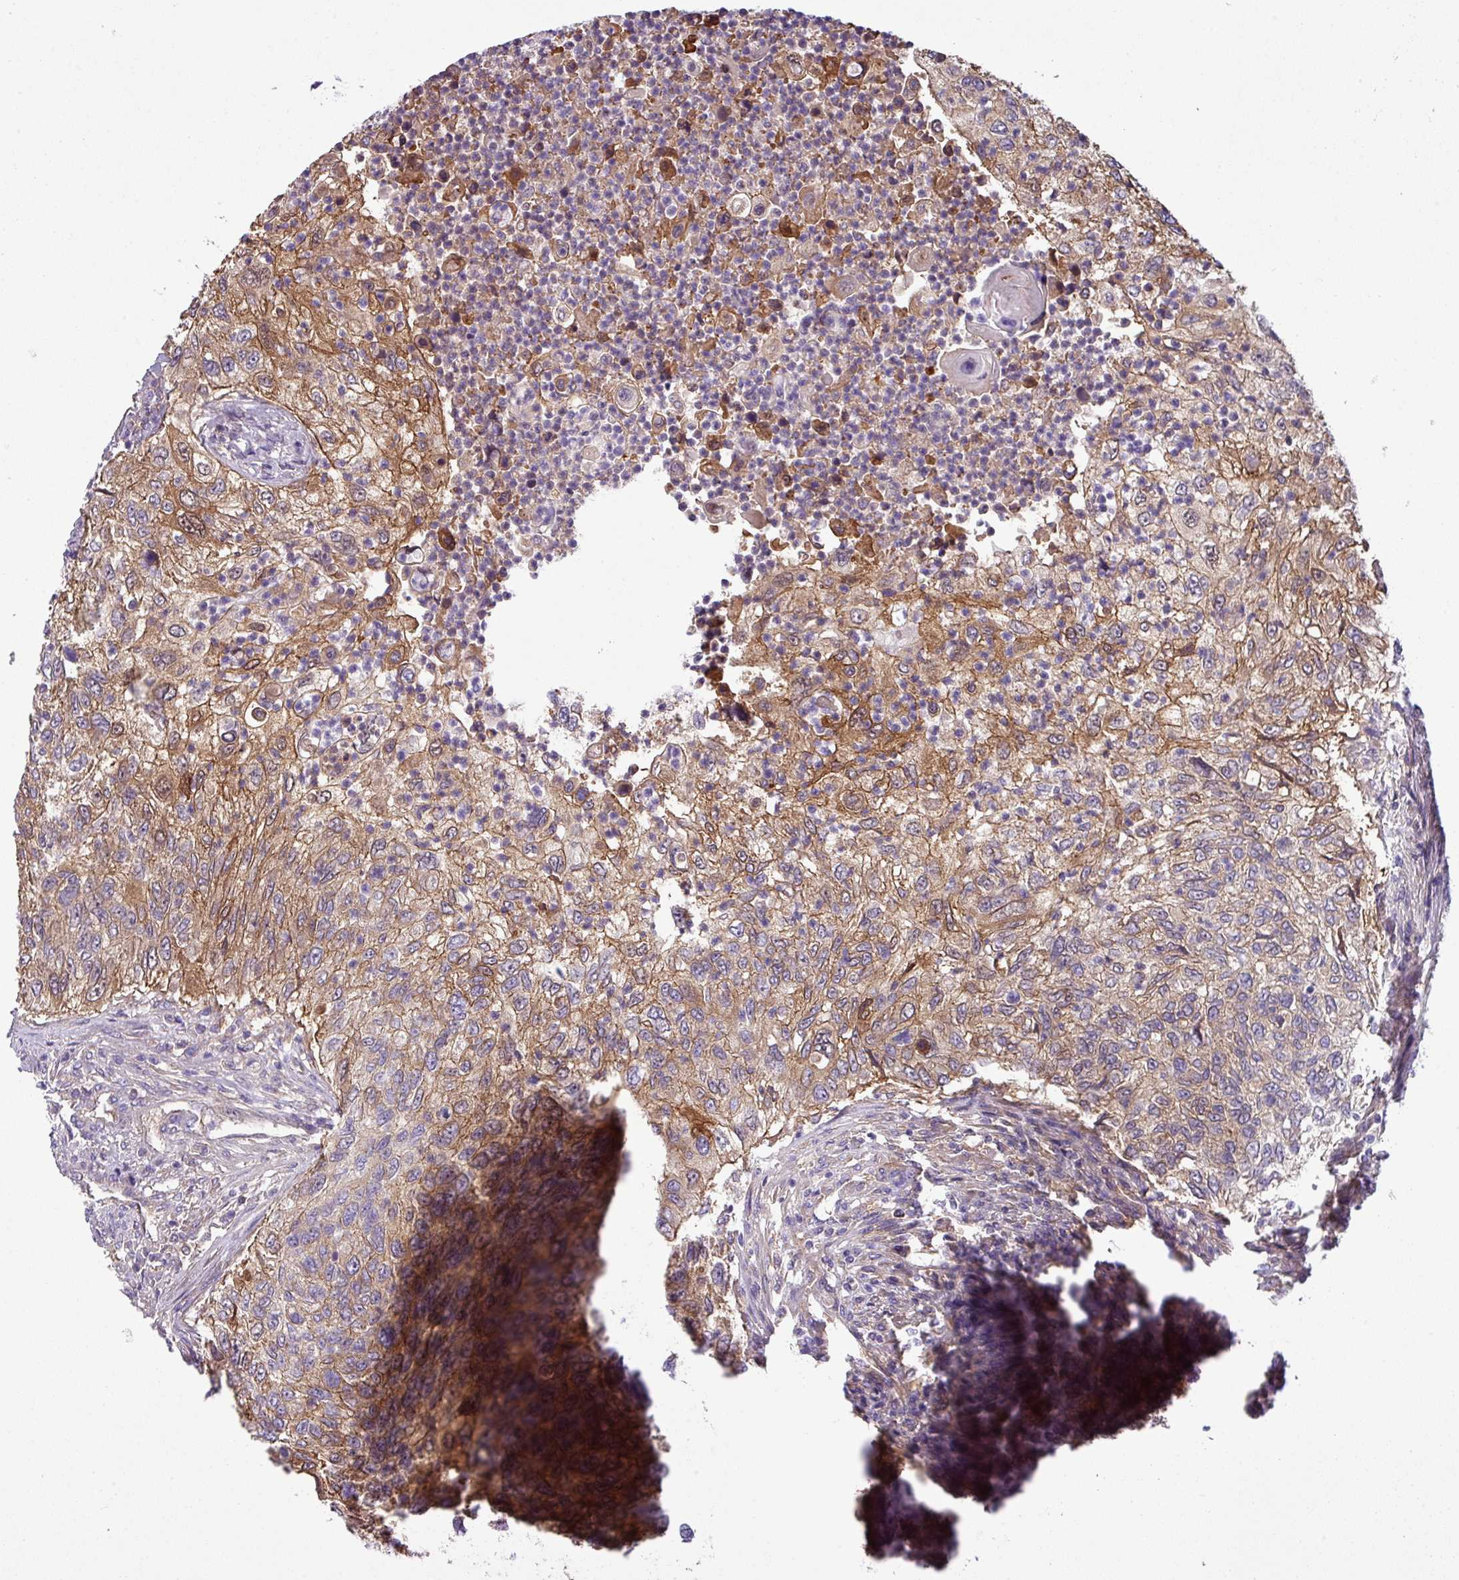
{"staining": {"intensity": "moderate", "quantity": ">75%", "location": "cytoplasmic/membranous"}, "tissue": "urothelial cancer", "cell_type": "Tumor cells", "image_type": "cancer", "snomed": [{"axis": "morphology", "description": "Urothelial carcinoma, High grade"}, {"axis": "topography", "description": "Urinary bladder"}], "caption": "High-power microscopy captured an immunohistochemistry histopathology image of urothelial cancer, revealing moderate cytoplasmic/membranous expression in about >75% of tumor cells.", "gene": "SLC23A2", "patient": {"sex": "female", "age": 60}}